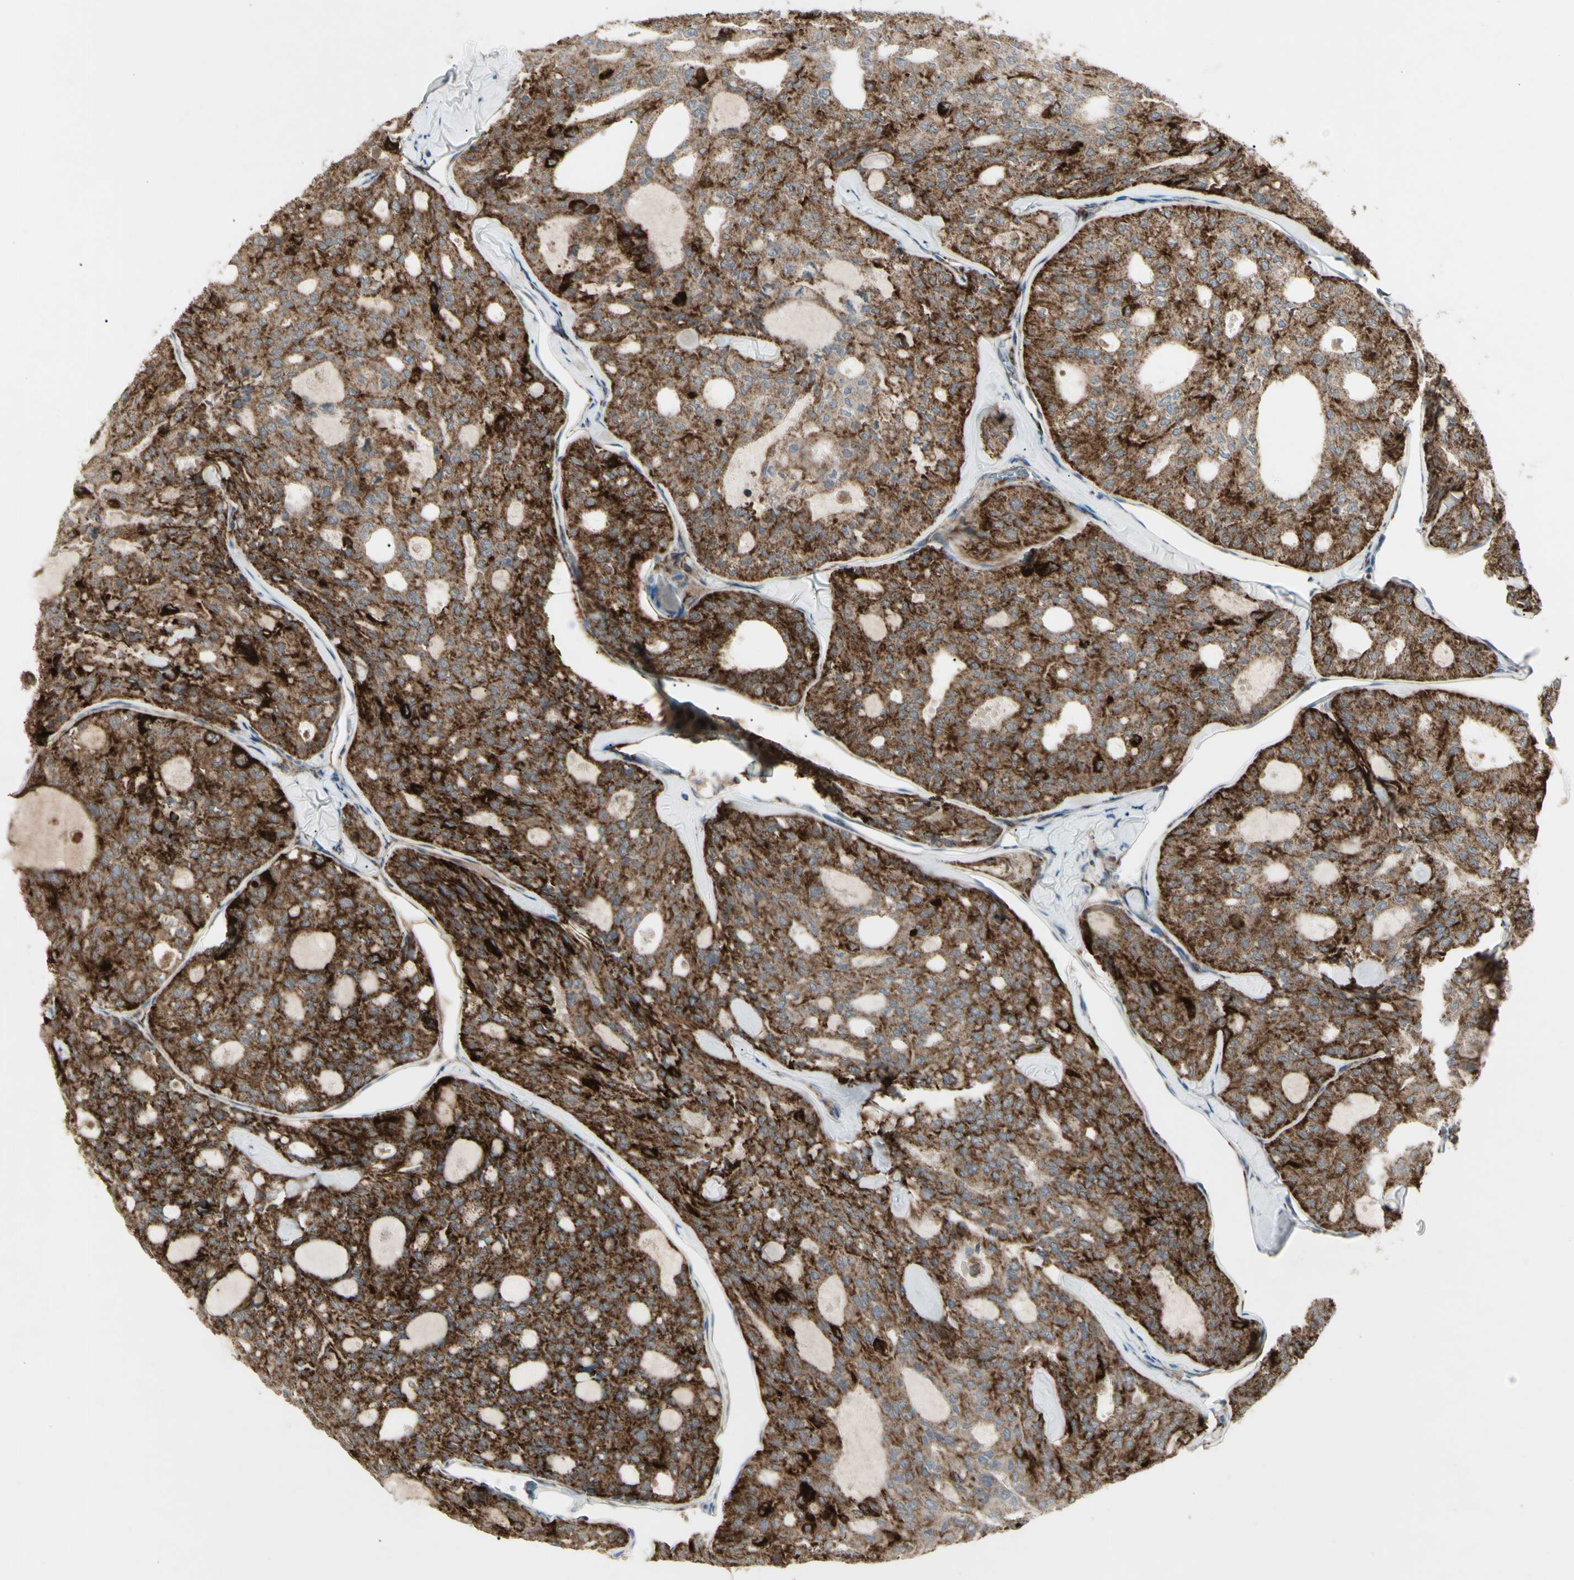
{"staining": {"intensity": "strong", "quantity": ">75%", "location": "cytoplasmic/membranous"}, "tissue": "thyroid cancer", "cell_type": "Tumor cells", "image_type": "cancer", "snomed": [{"axis": "morphology", "description": "Follicular adenoma carcinoma, NOS"}, {"axis": "topography", "description": "Thyroid gland"}], "caption": "Strong cytoplasmic/membranous expression is identified in about >75% of tumor cells in follicular adenoma carcinoma (thyroid).", "gene": "CYB5R1", "patient": {"sex": "male", "age": 75}}